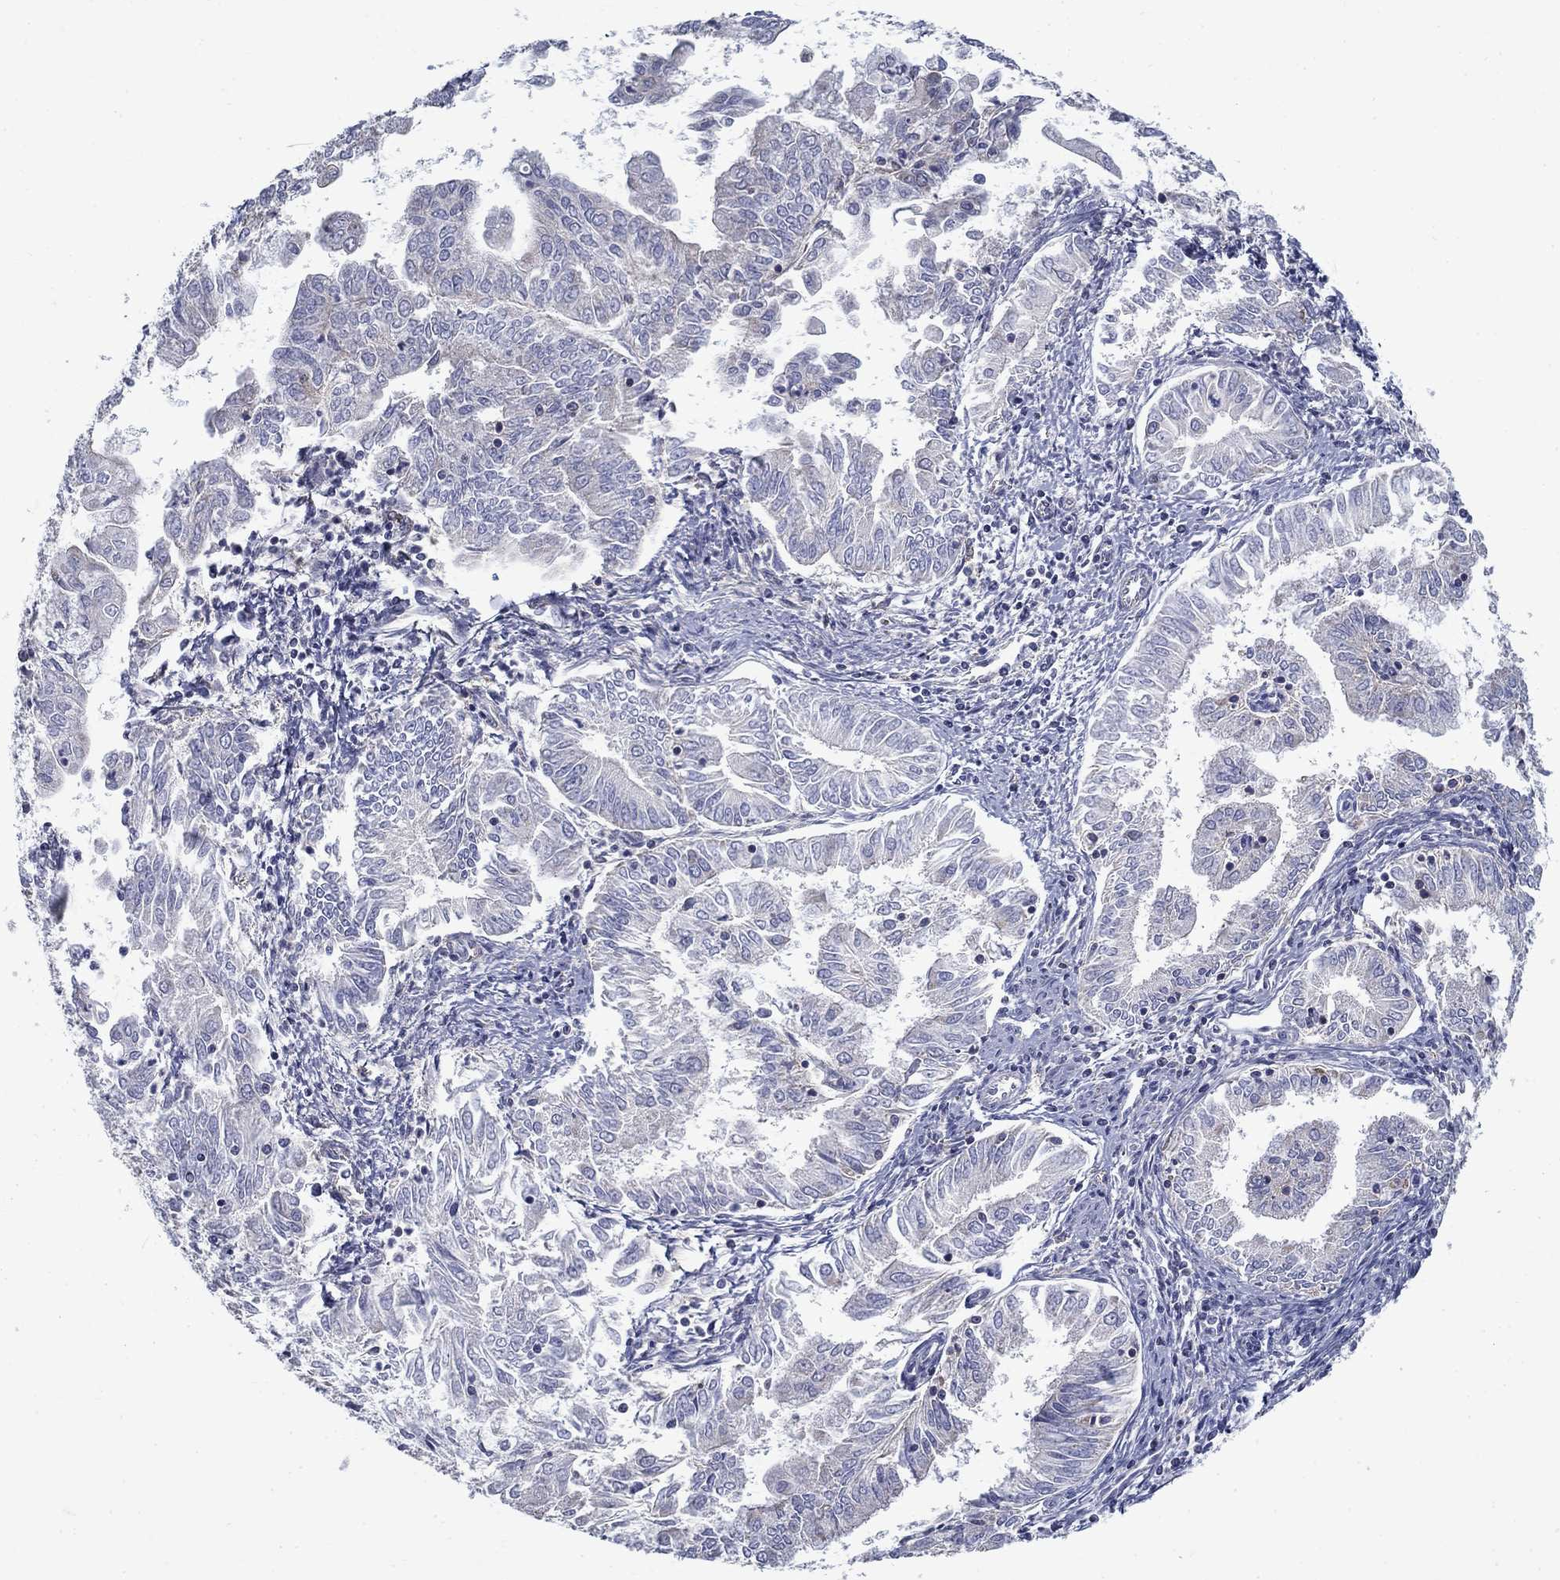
{"staining": {"intensity": "negative", "quantity": "none", "location": "none"}, "tissue": "endometrial cancer", "cell_type": "Tumor cells", "image_type": "cancer", "snomed": [{"axis": "morphology", "description": "Adenocarcinoma, NOS"}, {"axis": "topography", "description": "Endometrium"}], "caption": "An immunohistochemistry image of endometrial adenocarcinoma is shown. There is no staining in tumor cells of endometrial adenocarcinoma.", "gene": "NME5", "patient": {"sex": "female", "age": 56}}